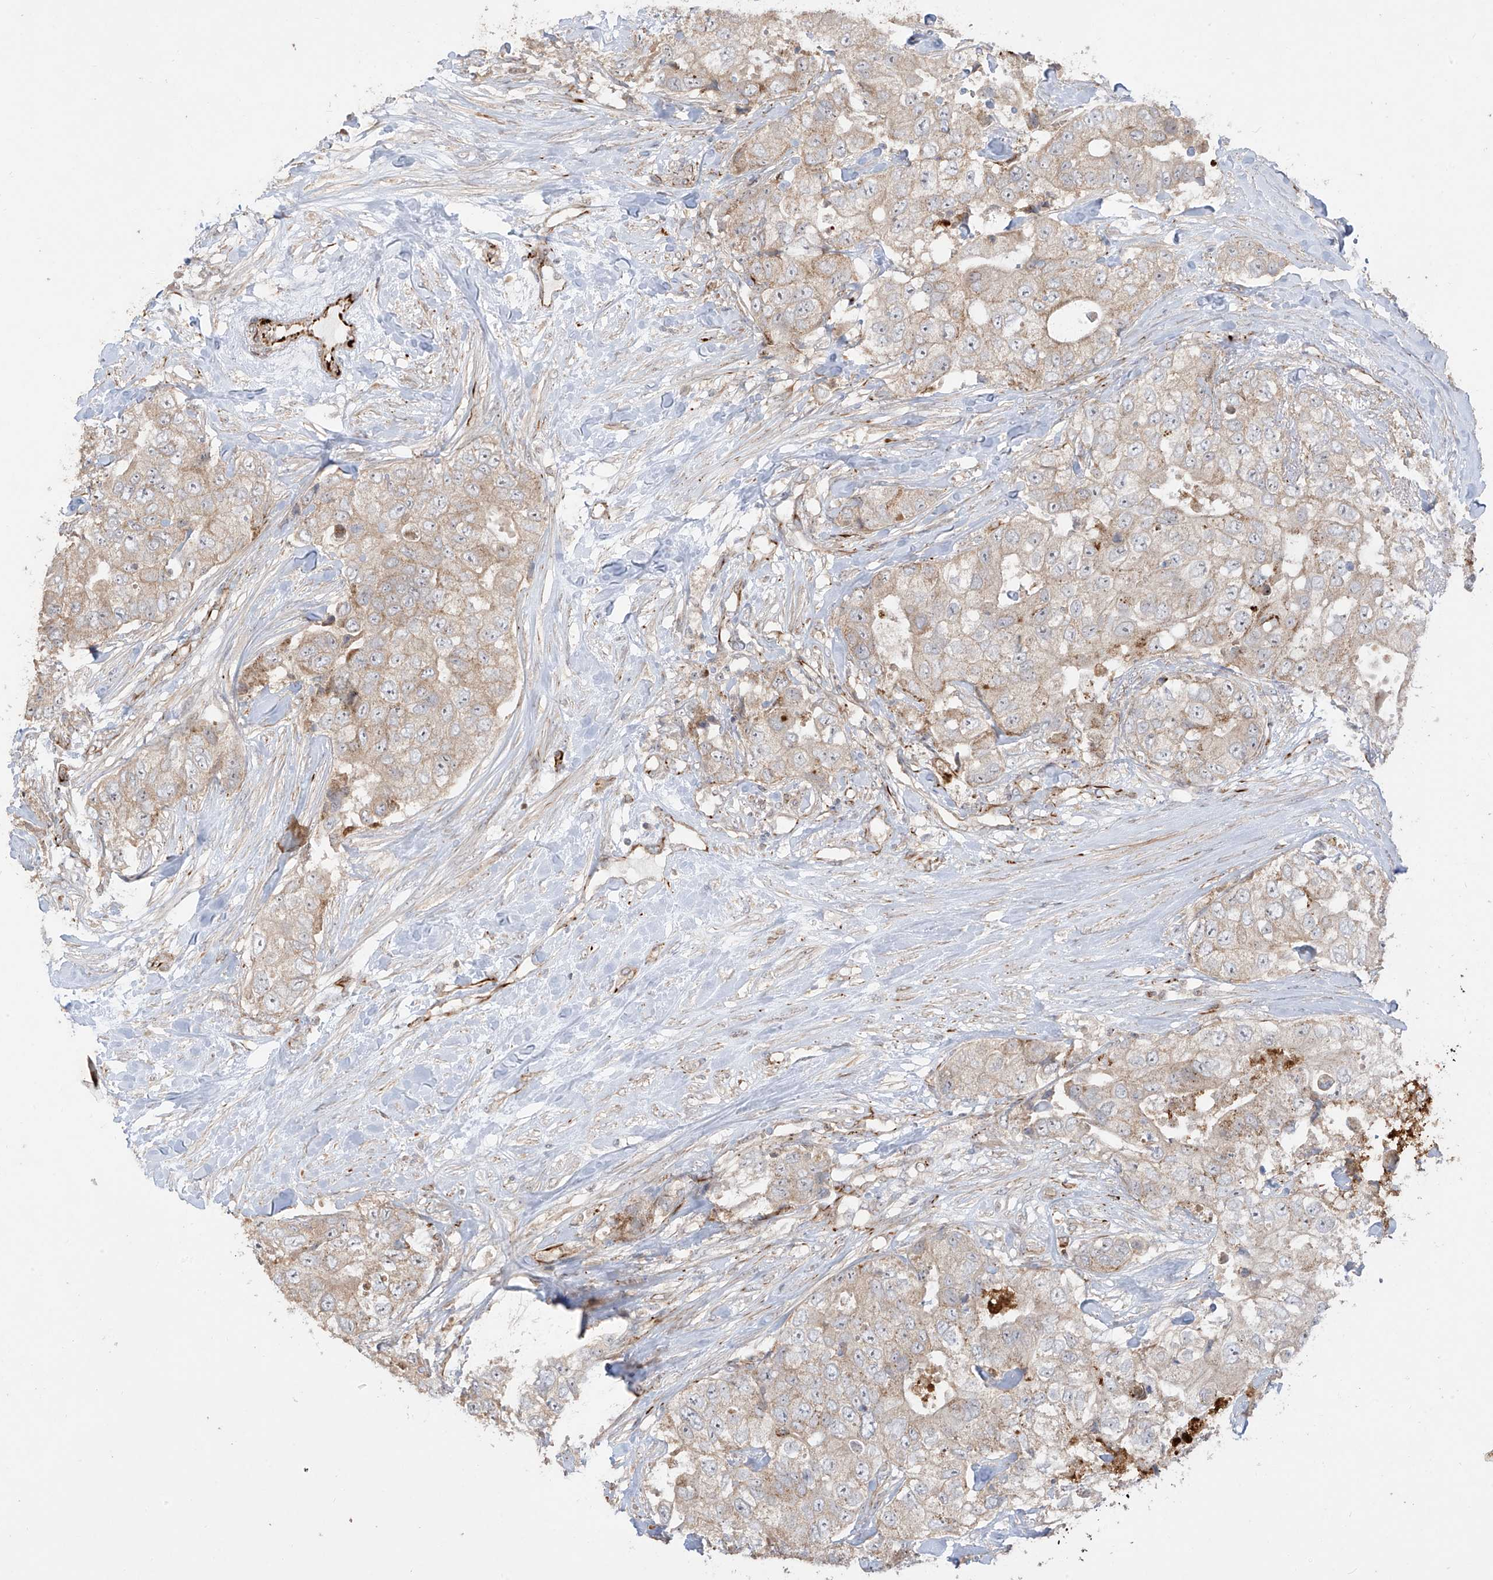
{"staining": {"intensity": "weak", "quantity": "<25%", "location": "cytoplasmic/membranous"}, "tissue": "breast cancer", "cell_type": "Tumor cells", "image_type": "cancer", "snomed": [{"axis": "morphology", "description": "Duct carcinoma"}, {"axis": "topography", "description": "Breast"}], "caption": "Immunohistochemistry (IHC) photomicrograph of neoplastic tissue: human breast infiltrating ductal carcinoma stained with DAB reveals no significant protein expression in tumor cells. (DAB immunohistochemistry visualized using brightfield microscopy, high magnification).", "gene": "DCDC2", "patient": {"sex": "female", "age": 62}}